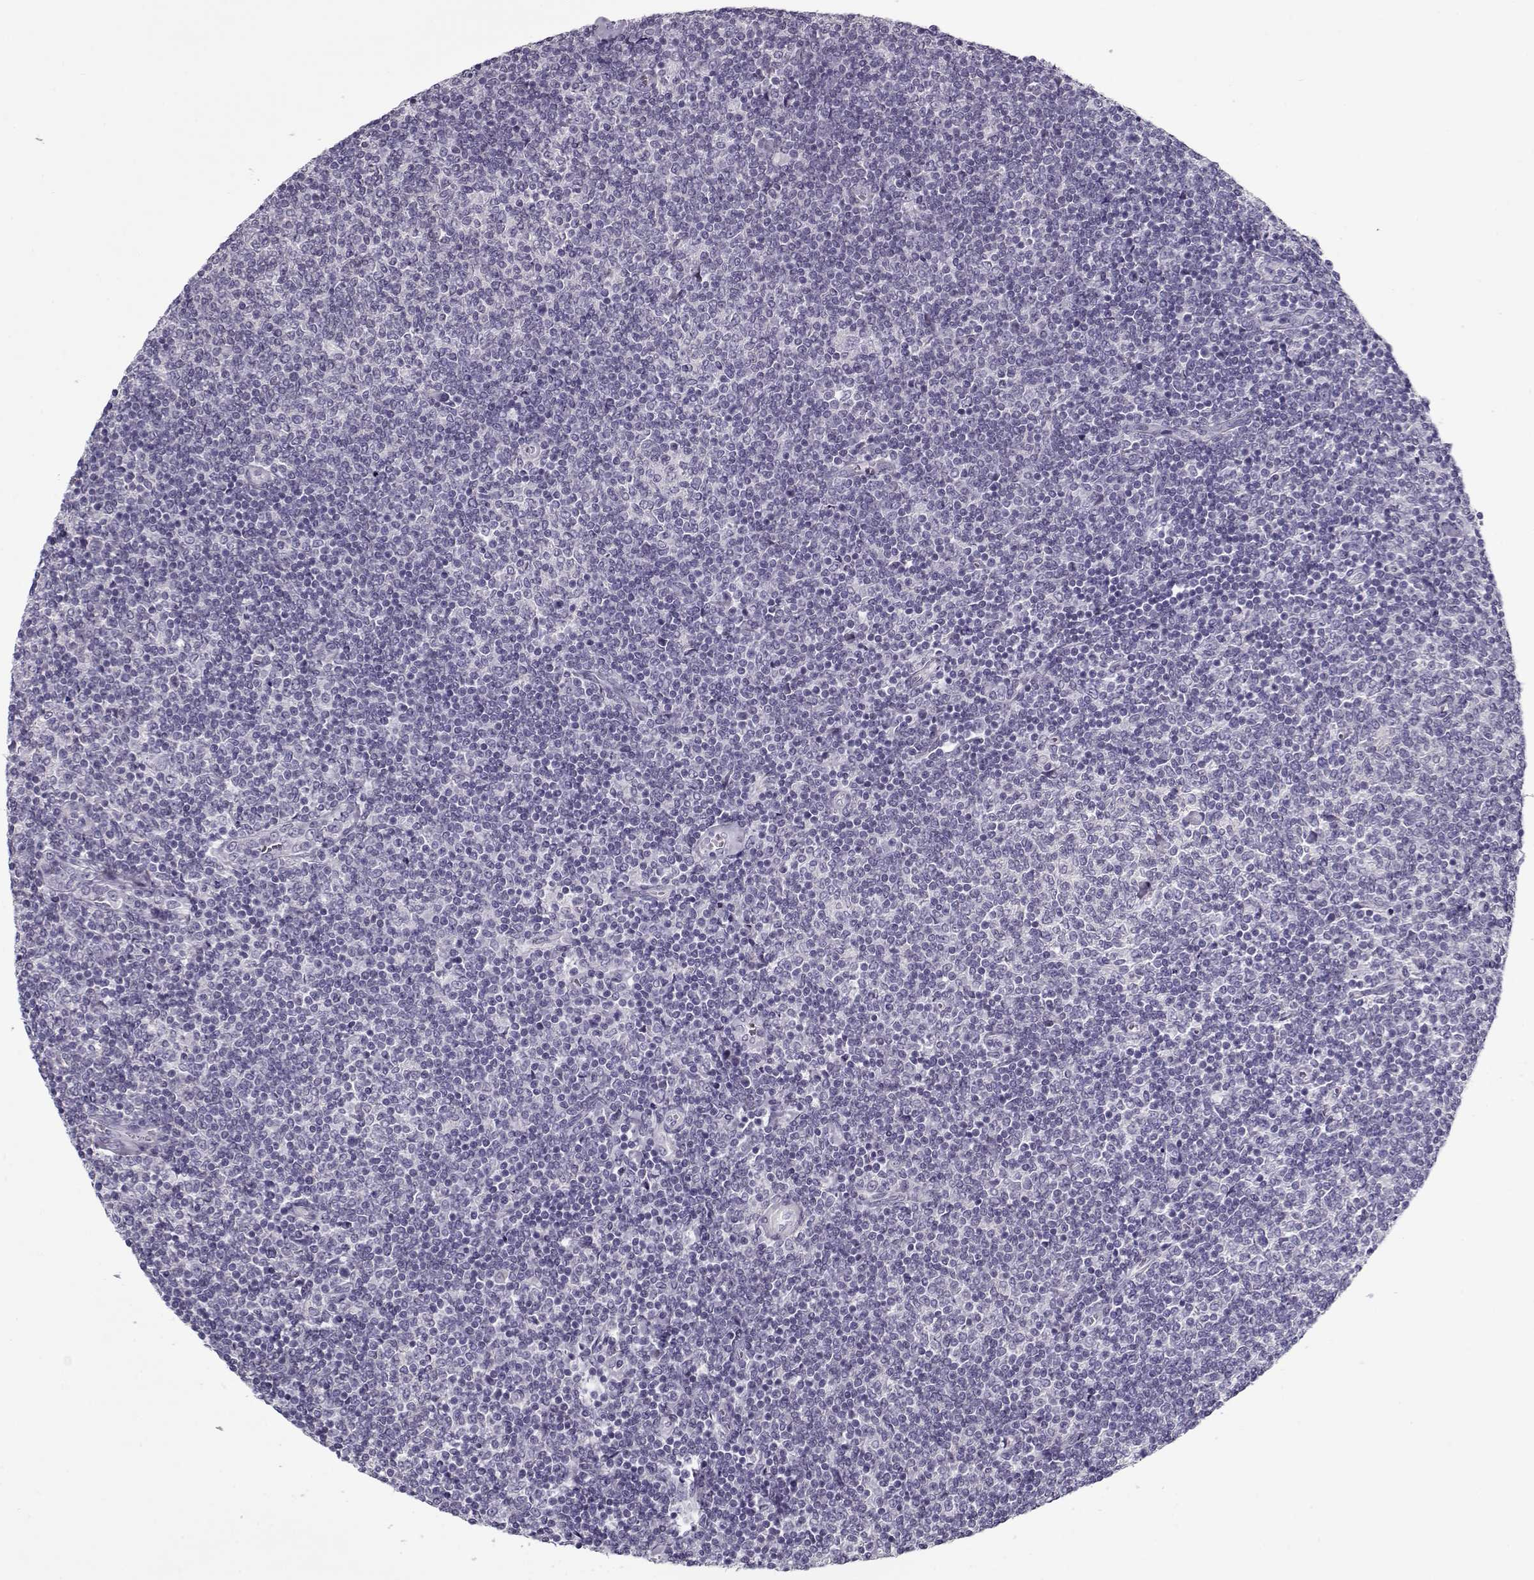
{"staining": {"intensity": "negative", "quantity": "none", "location": "none"}, "tissue": "lymphoma", "cell_type": "Tumor cells", "image_type": "cancer", "snomed": [{"axis": "morphology", "description": "Malignant lymphoma, non-Hodgkin's type, Low grade"}, {"axis": "topography", "description": "Lymph node"}], "caption": "Tumor cells are negative for brown protein staining in malignant lymphoma, non-Hodgkin's type (low-grade).", "gene": "CCDC136", "patient": {"sex": "male", "age": 52}}